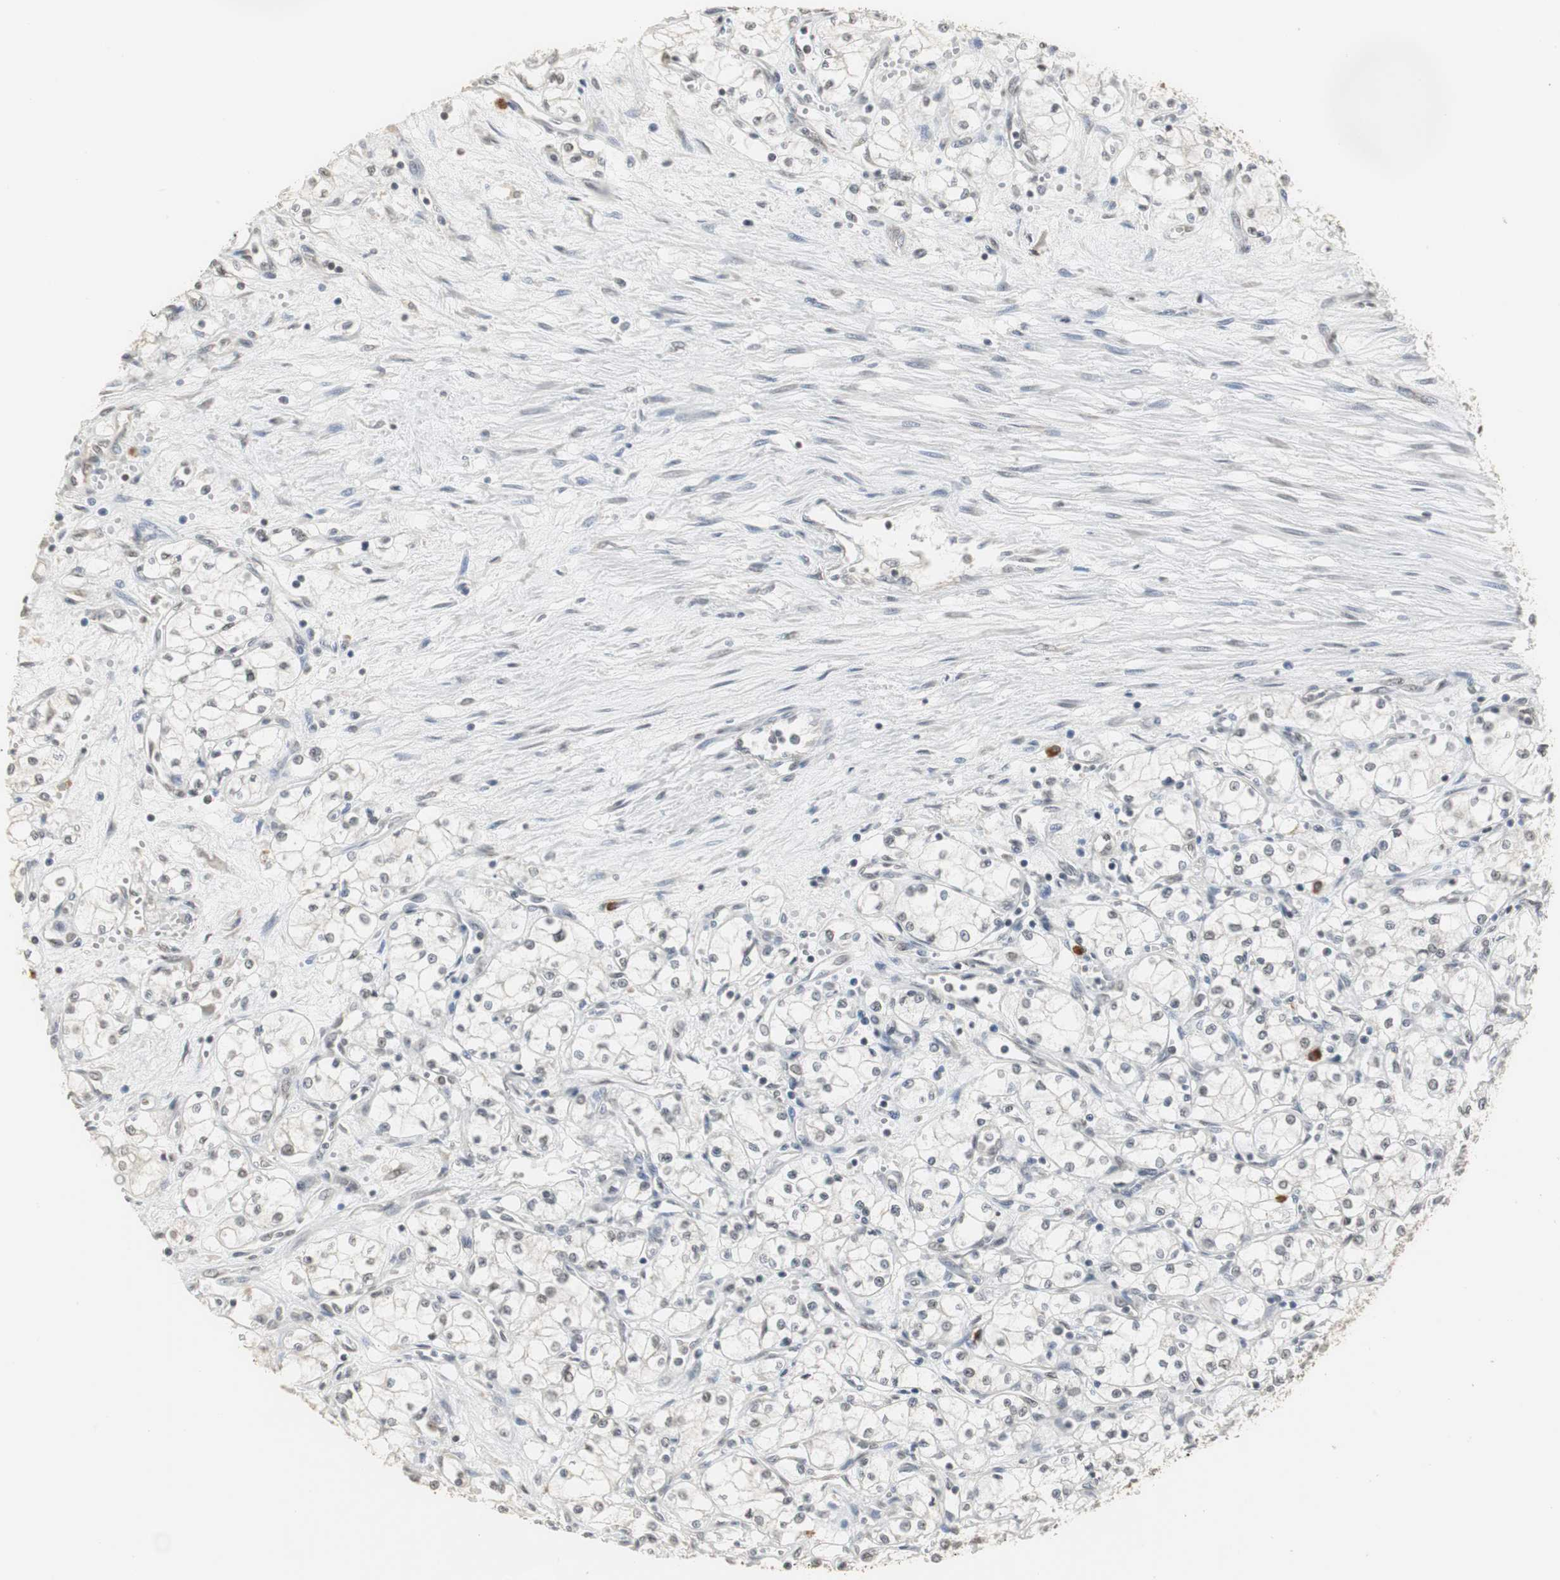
{"staining": {"intensity": "negative", "quantity": "none", "location": "none"}, "tissue": "renal cancer", "cell_type": "Tumor cells", "image_type": "cancer", "snomed": [{"axis": "morphology", "description": "Normal tissue, NOS"}, {"axis": "morphology", "description": "Adenocarcinoma, NOS"}, {"axis": "topography", "description": "Kidney"}], "caption": "Immunohistochemistry (IHC) histopathology image of renal adenocarcinoma stained for a protein (brown), which demonstrates no staining in tumor cells.", "gene": "ELOA", "patient": {"sex": "male", "age": 59}}